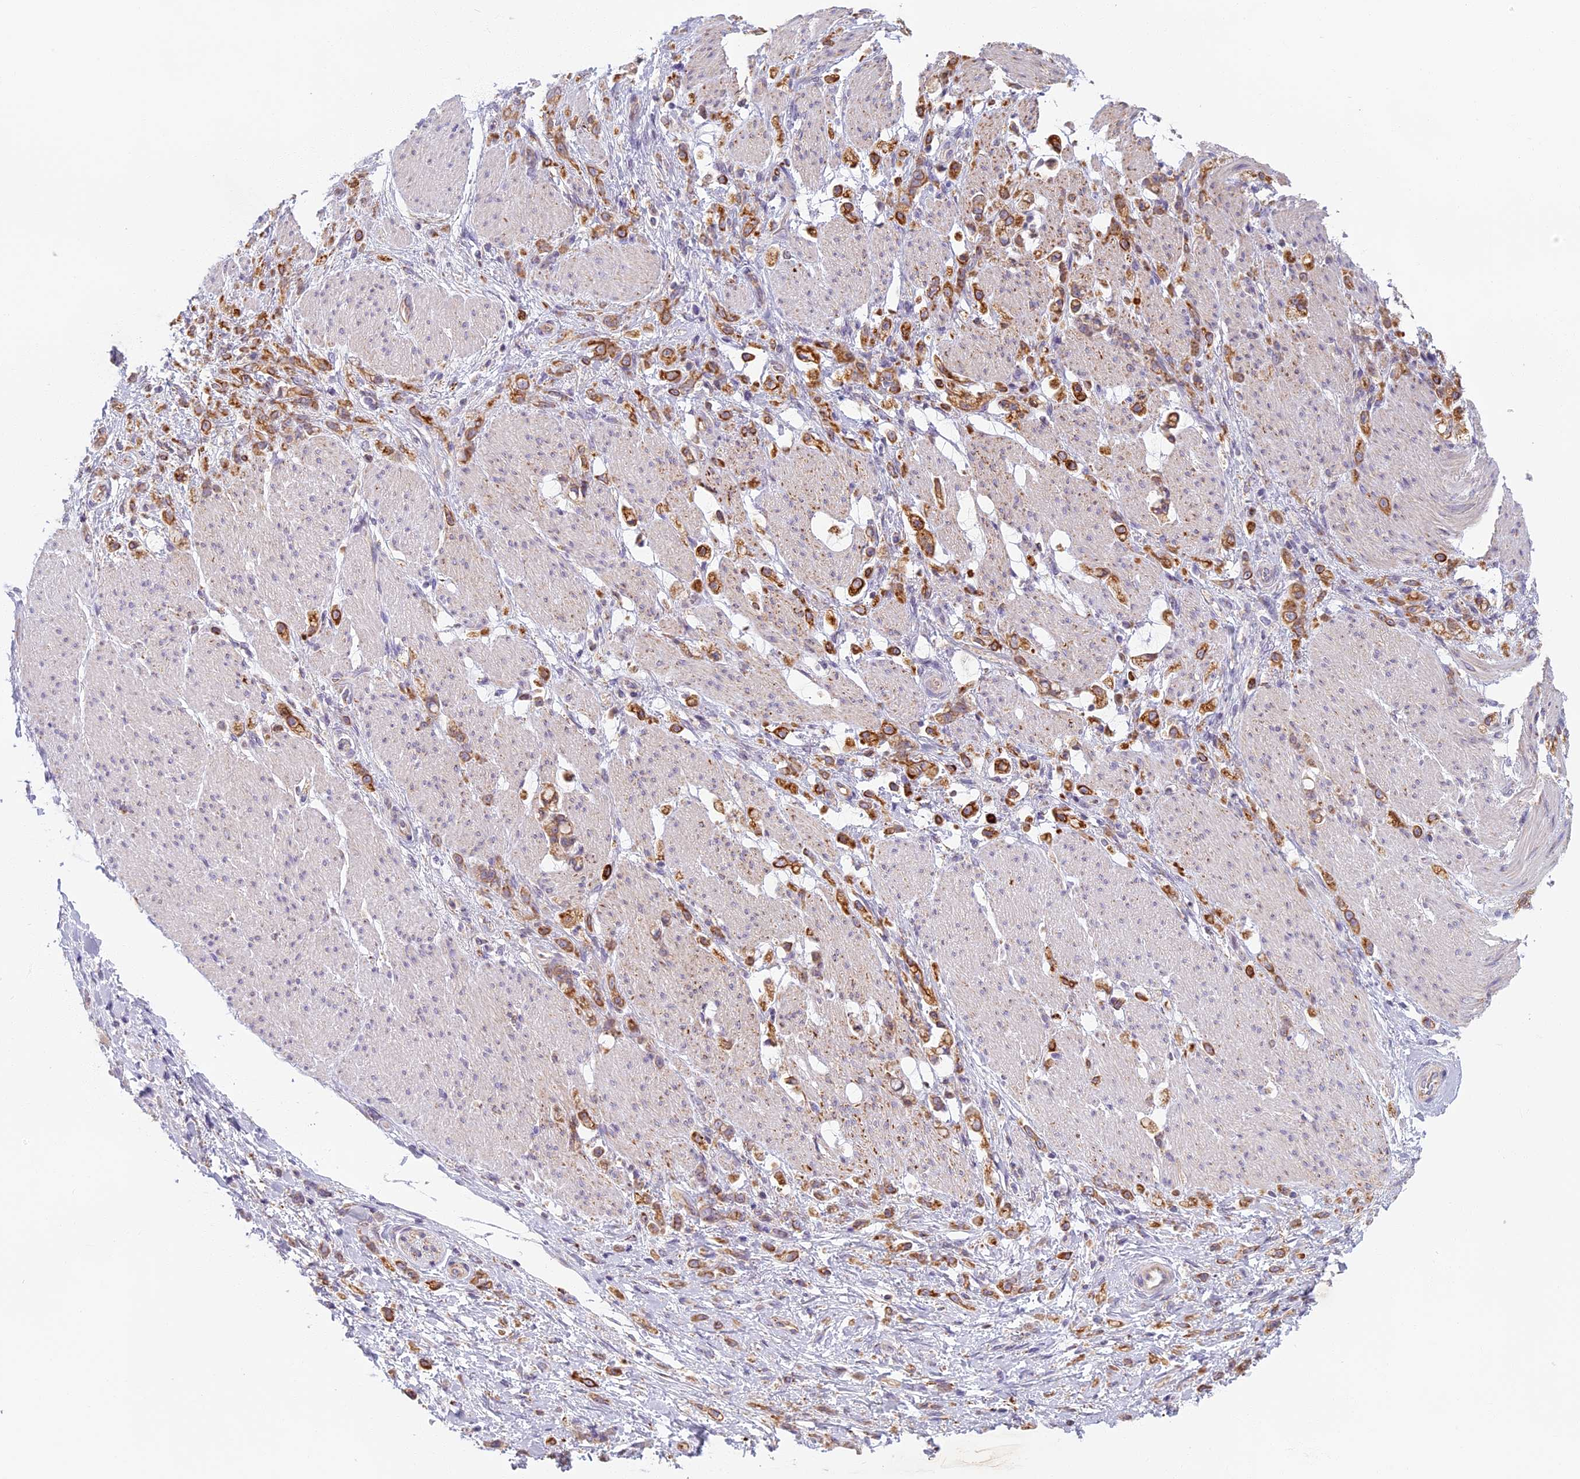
{"staining": {"intensity": "moderate", "quantity": ">75%", "location": "cytoplasmic/membranous"}, "tissue": "stomach cancer", "cell_type": "Tumor cells", "image_type": "cancer", "snomed": [{"axis": "morphology", "description": "Adenocarcinoma, NOS"}, {"axis": "topography", "description": "Stomach"}], "caption": "This is an image of immunohistochemistry staining of stomach cancer, which shows moderate staining in the cytoplasmic/membranous of tumor cells.", "gene": "SEMA7A", "patient": {"sex": "female", "age": 60}}